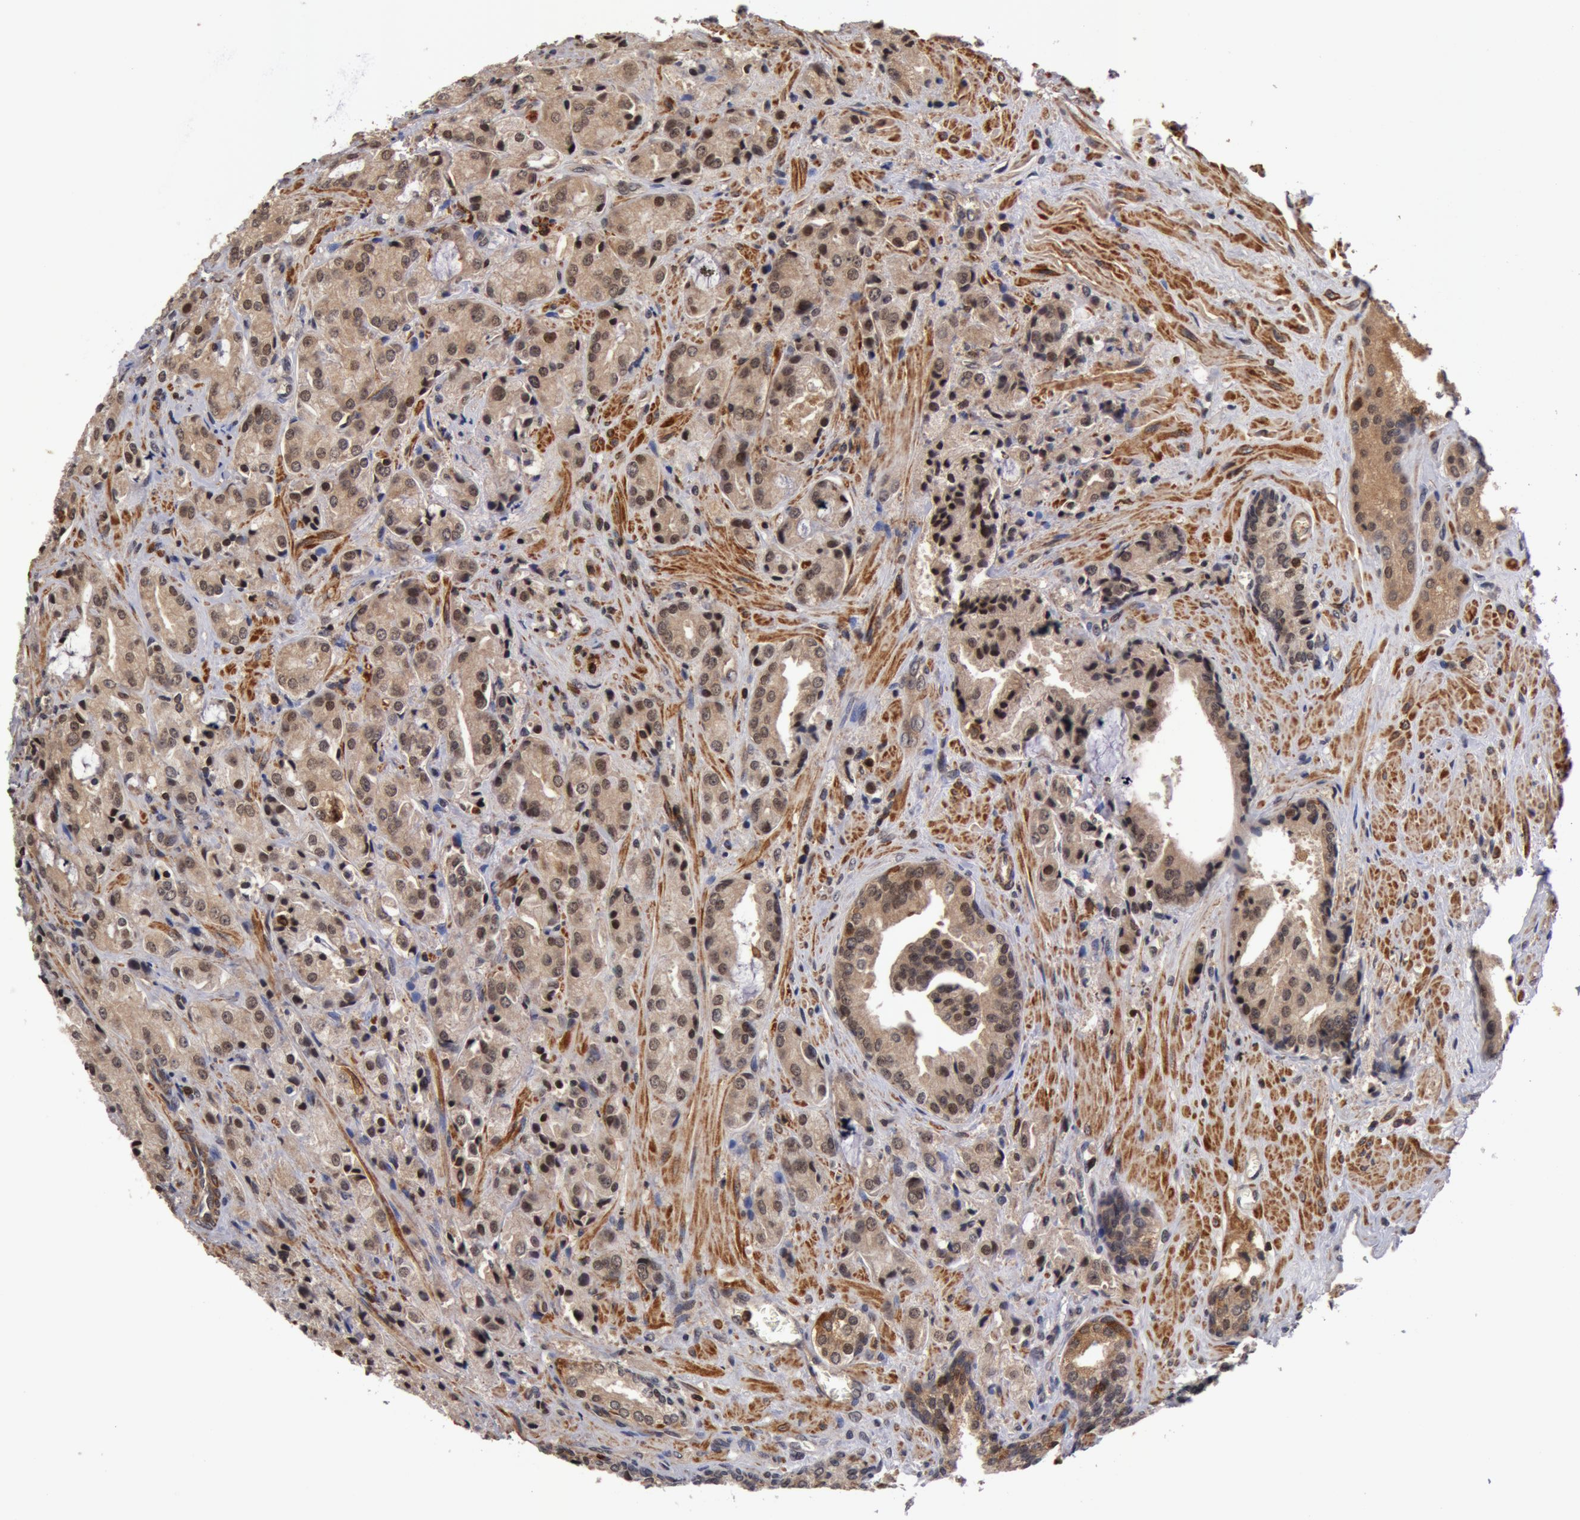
{"staining": {"intensity": "weak", "quantity": "25%-75%", "location": "nuclear"}, "tissue": "prostate cancer", "cell_type": "Tumor cells", "image_type": "cancer", "snomed": [{"axis": "morphology", "description": "Adenocarcinoma, Medium grade"}, {"axis": "topography", "description": "Prostate"}], "caption": "Tumor cells reveal low levels of weak nuclear expression in about 25%-75% of cells in prostate cancer (medium-grade adenocarcinoma).", "gene": "ZNF350", "patient": {"sex": "male", "age": 70}}